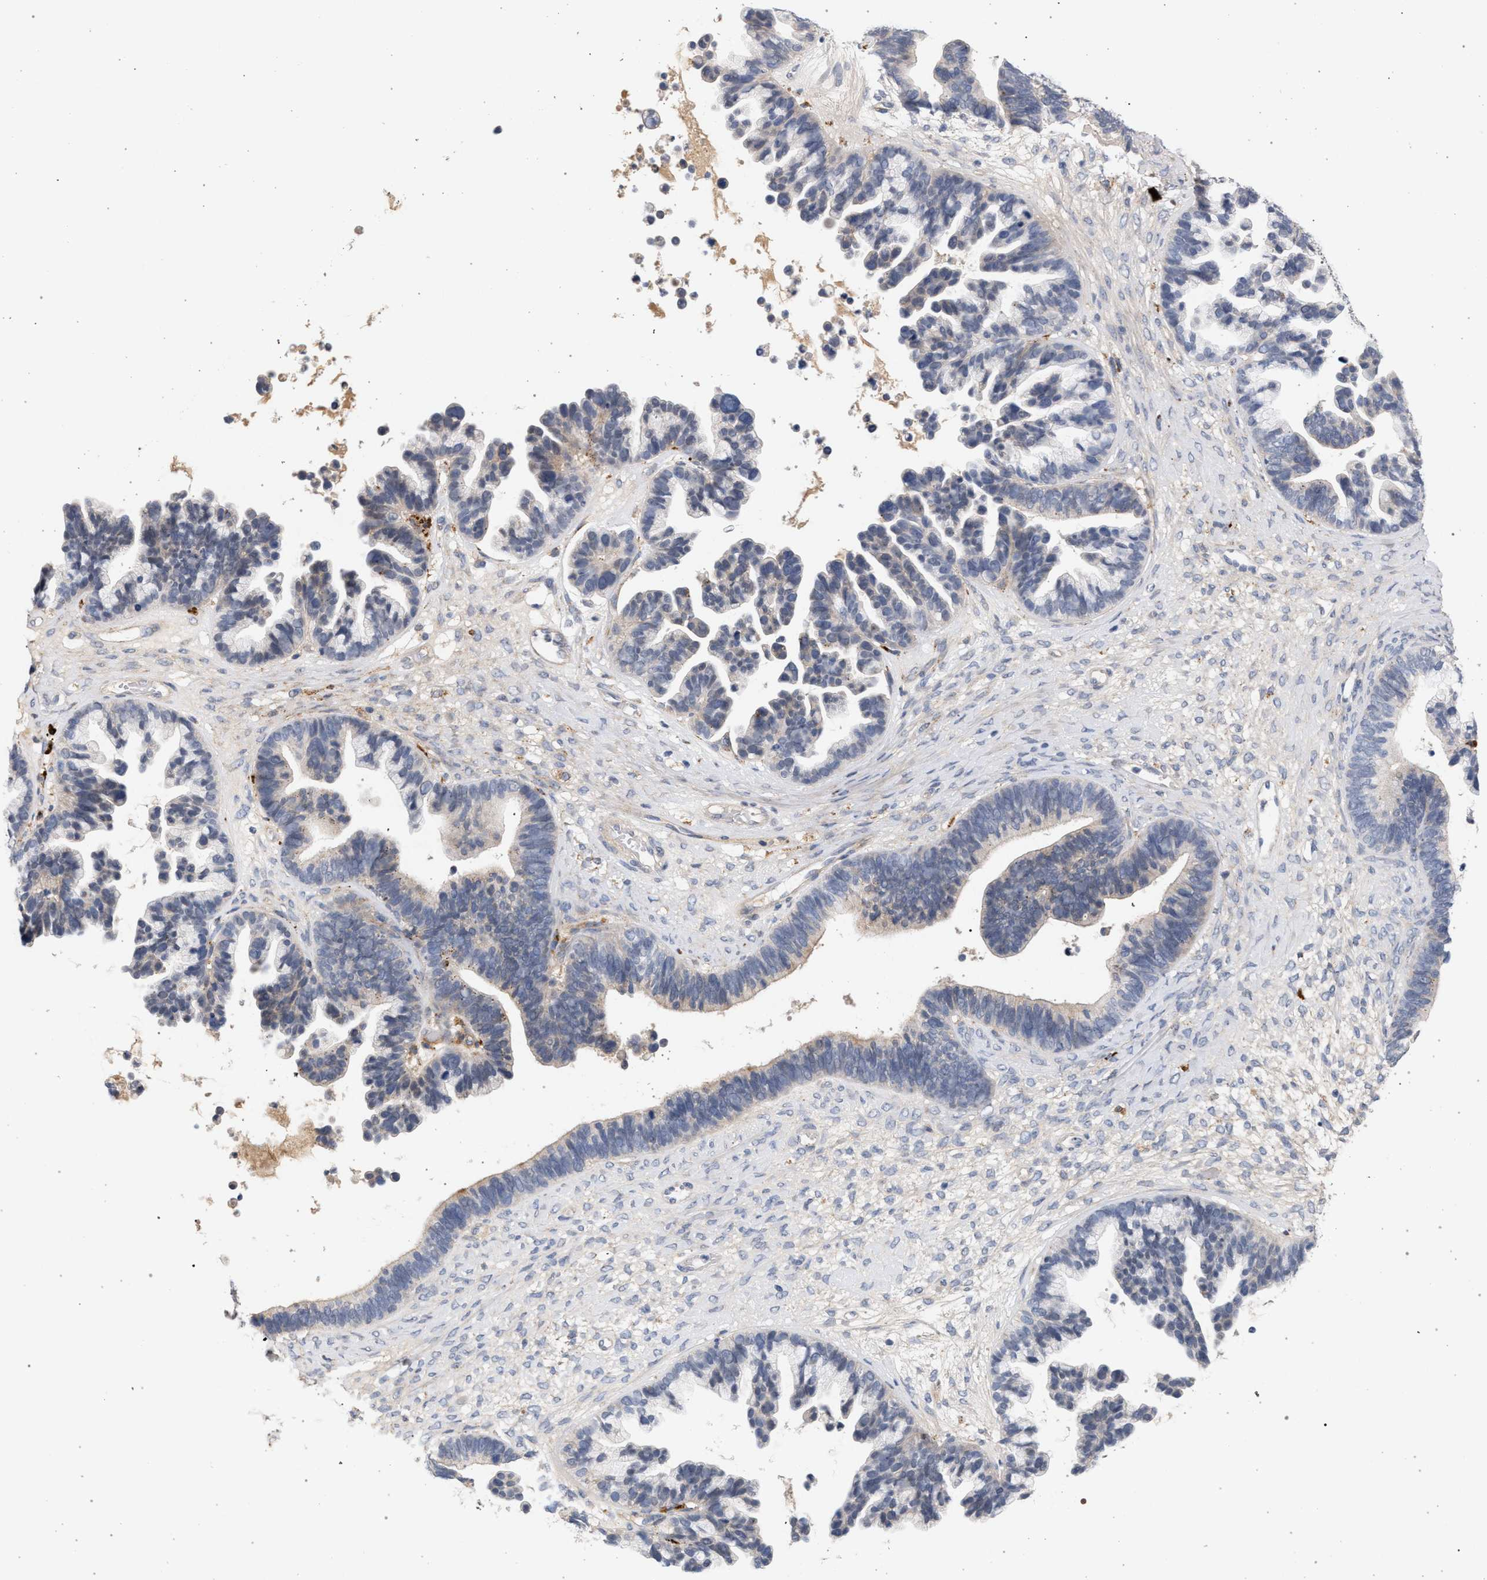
{"staining": {"intensity": "weak", "quantity": "<25%", "location": "cytoplasmic/membranous"}, "tissue": "ovarian cancer", "cell_type": "Tumor cells", "image_type": "cancer", "snomed": [{"axis": "morphology", "description": "Cystadenocarcinoma, serous, NOS"}, {"axis": "topography", "description": "Ovary"}], "caption": "Ovarian serous cystadenocarcinoma was stained to show a protein in brown. There is no significant expression in tumor cells. The staining is performed using DAB brown chromogen with nuclei counter-stained in using hematoxylin.", "gene": "MAMDC2", "patient": {"sex": "female", "age": 56}}